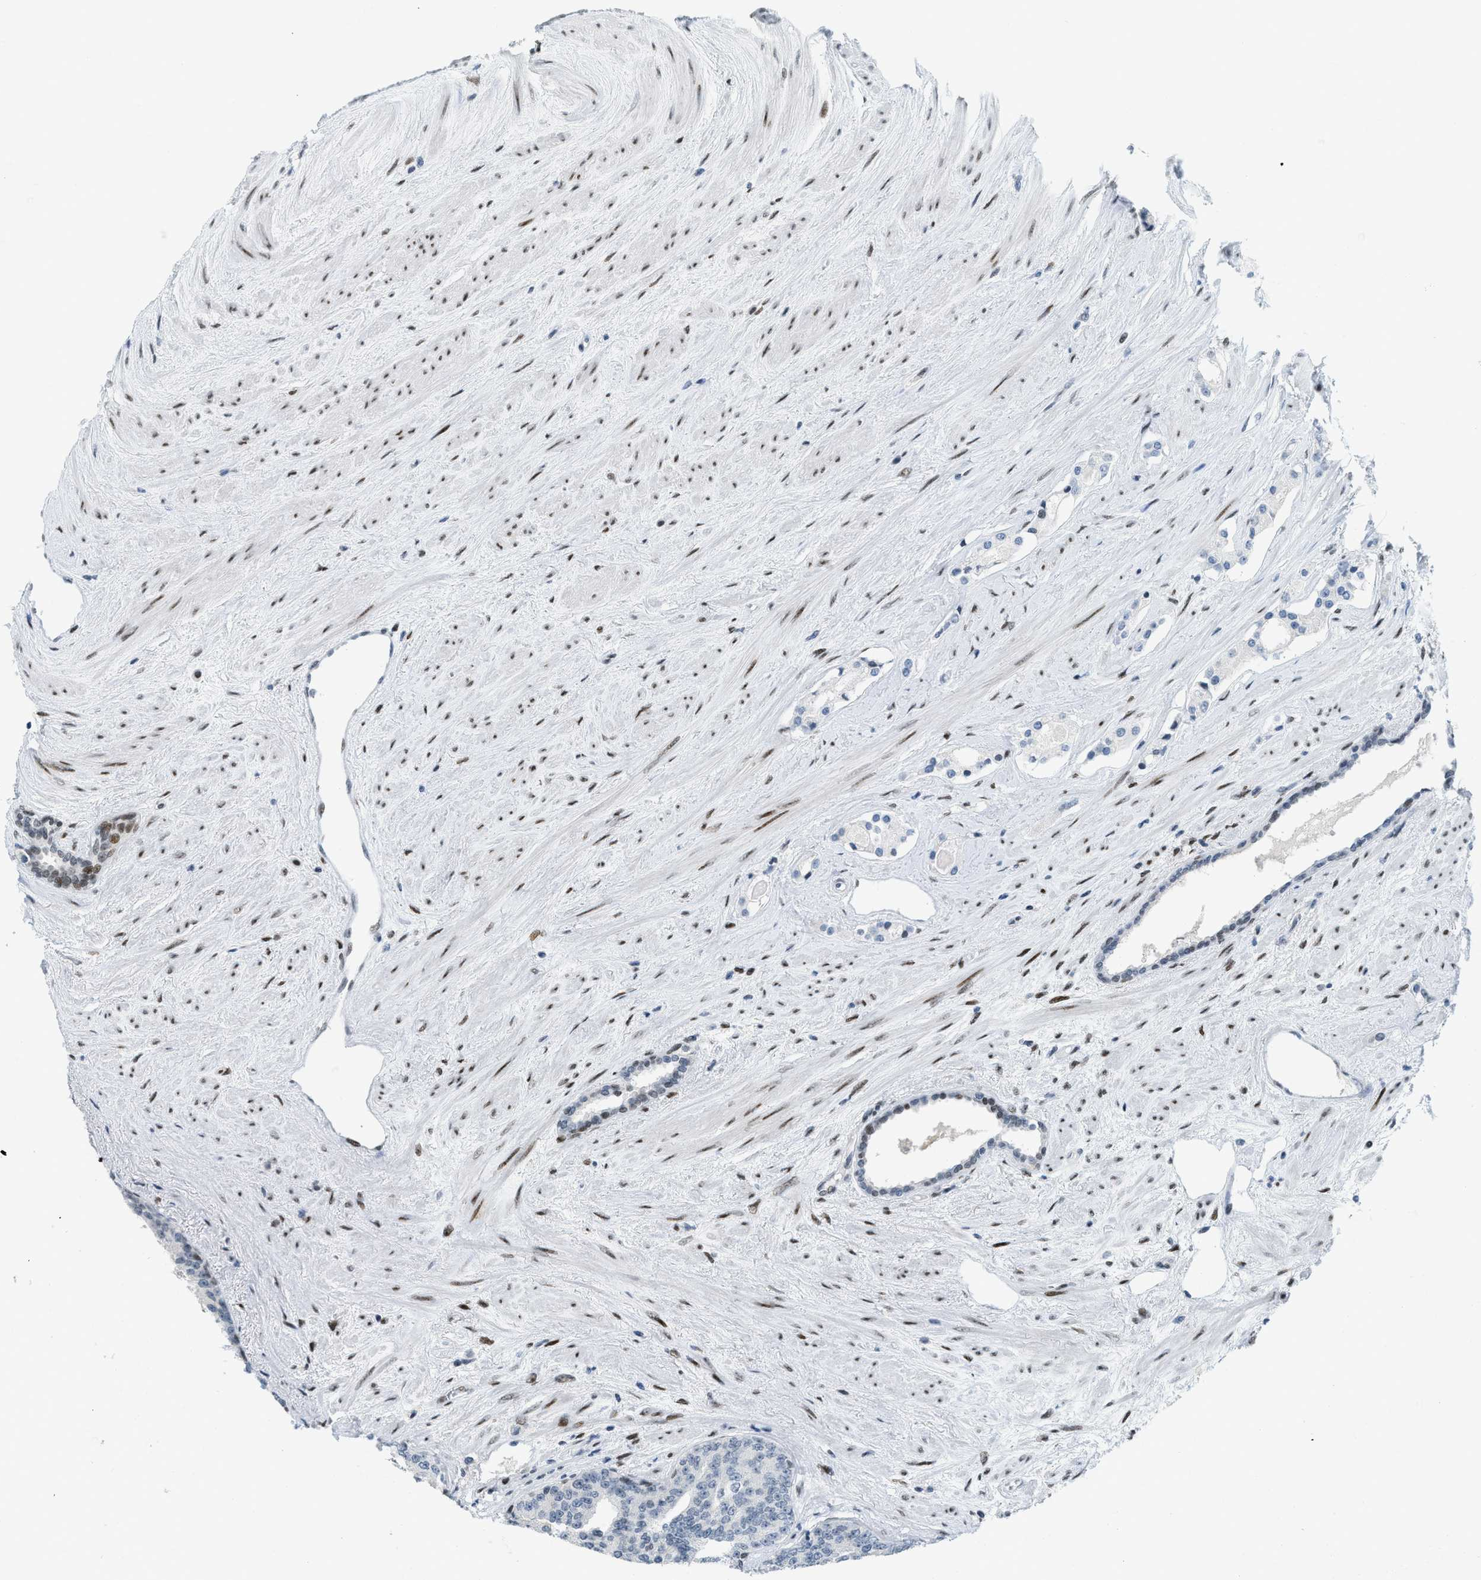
{"staining": {"intensity": "negative", "quantity": "none", "location": "none"}, "tissue": "prostate cancer", "cell_type": "Tumor cells", "image_type": "cancer", "snomed": [{"axis": "morphology", "description": "Adenocarcinoma, High grade"}, {"axis": "topography", "description": "Prostate"}], "caption": "DAB immunohistochemical staining of human prostate cancer (high-grade adenocarcinoma) exhibits no significant expression in tumor cells.", "gene": "PBX1", "patient": {"sex": "male", "age": 71}}